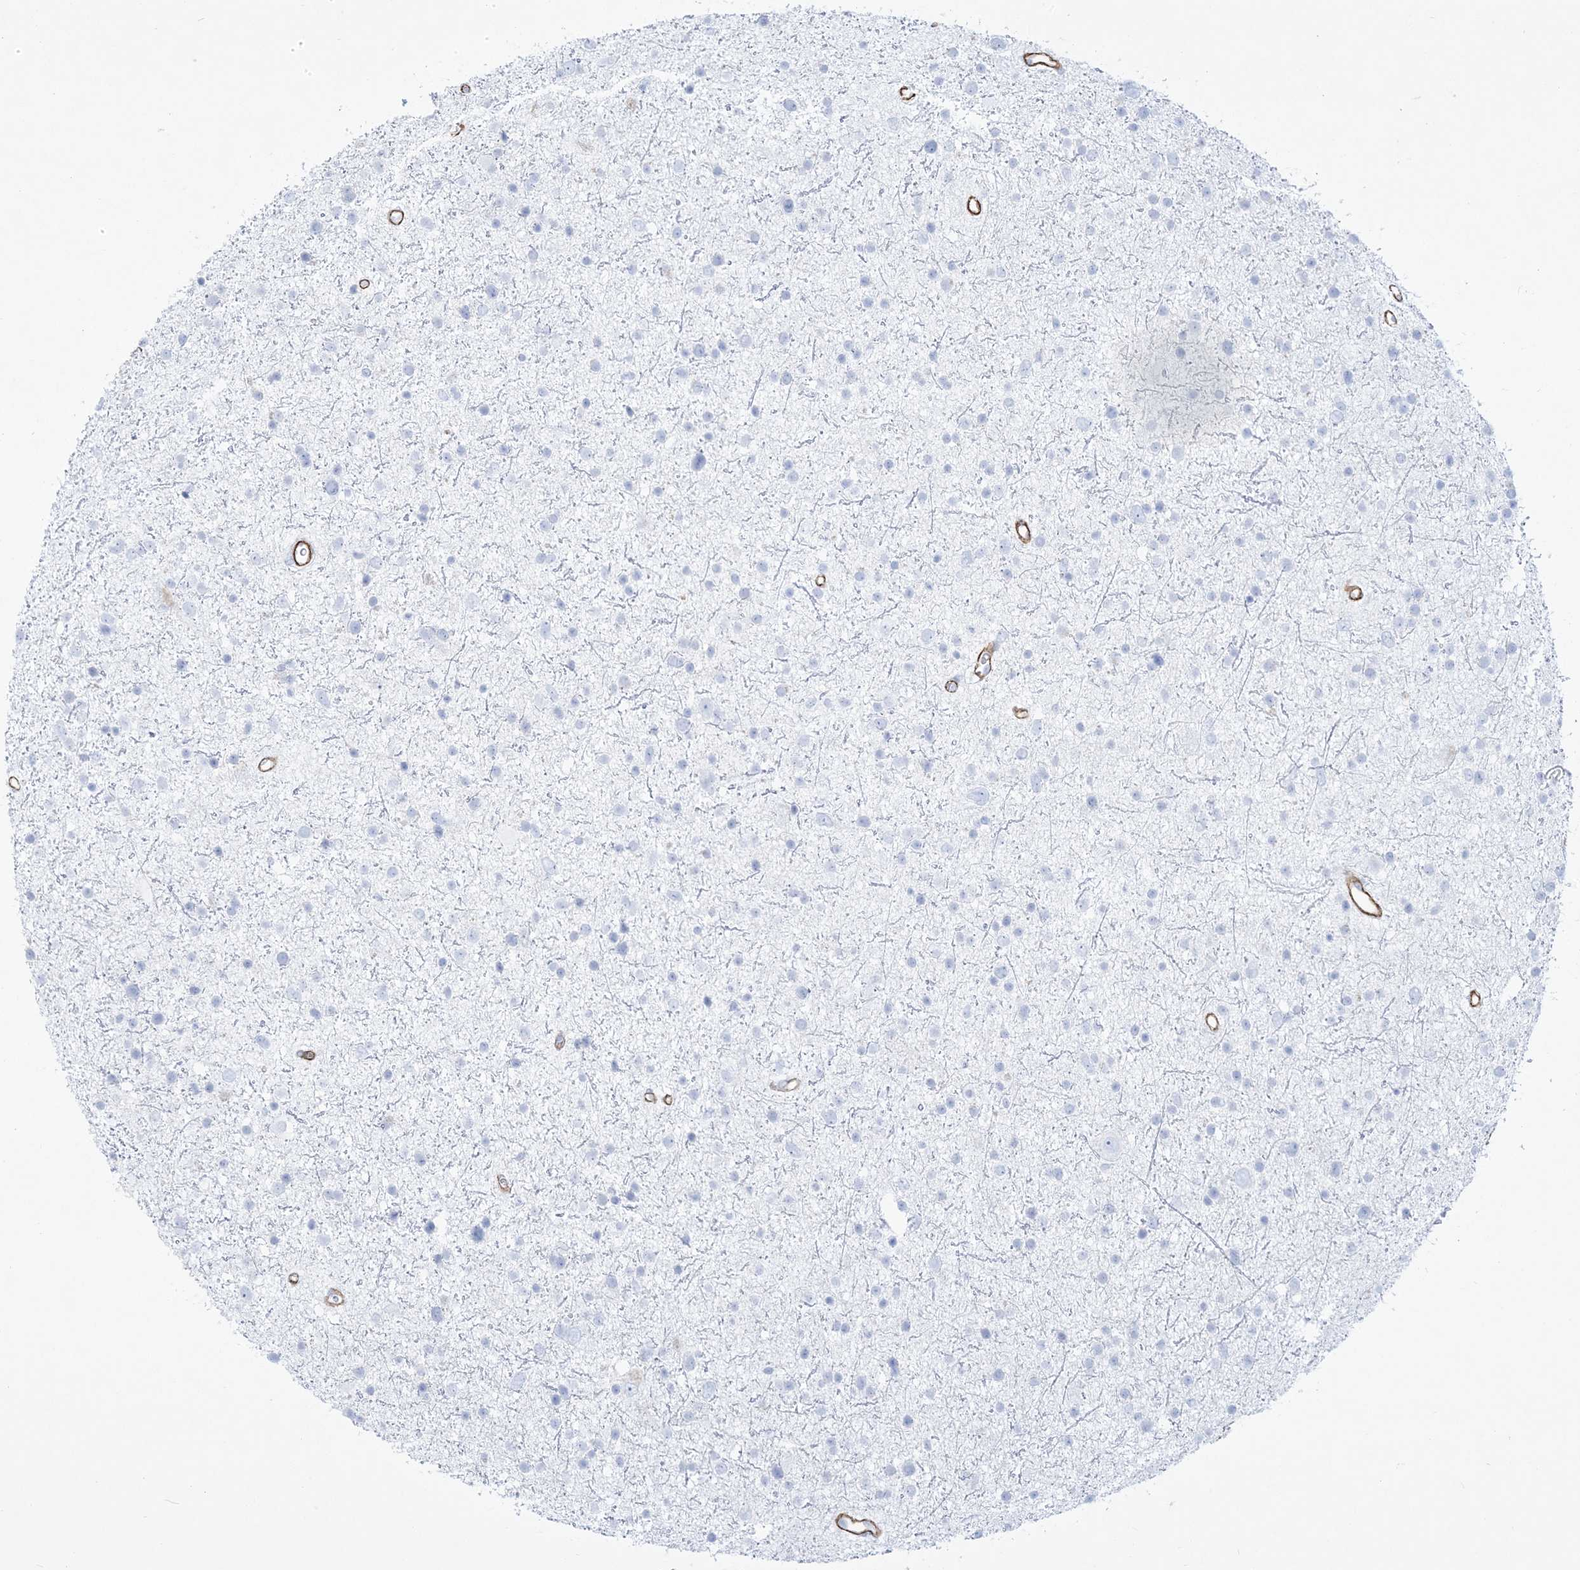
{"staining": {"intensity": "negative", "quantity": "none", "location": "none"}, "tissue": "glioma", "cell_type": "Tumor cells", "image_type": "cancer", "snomed": [{"axis": "morphology", "description": "Glioma, malignant, Low grade"}, {"axis": "topography", "description": "Brain"}], "caption": "A micrograph of human glioma is negative for staining in tumor cells.", "gene": "B3GNT7", "patient": {"sex": "female", "age": 37}}